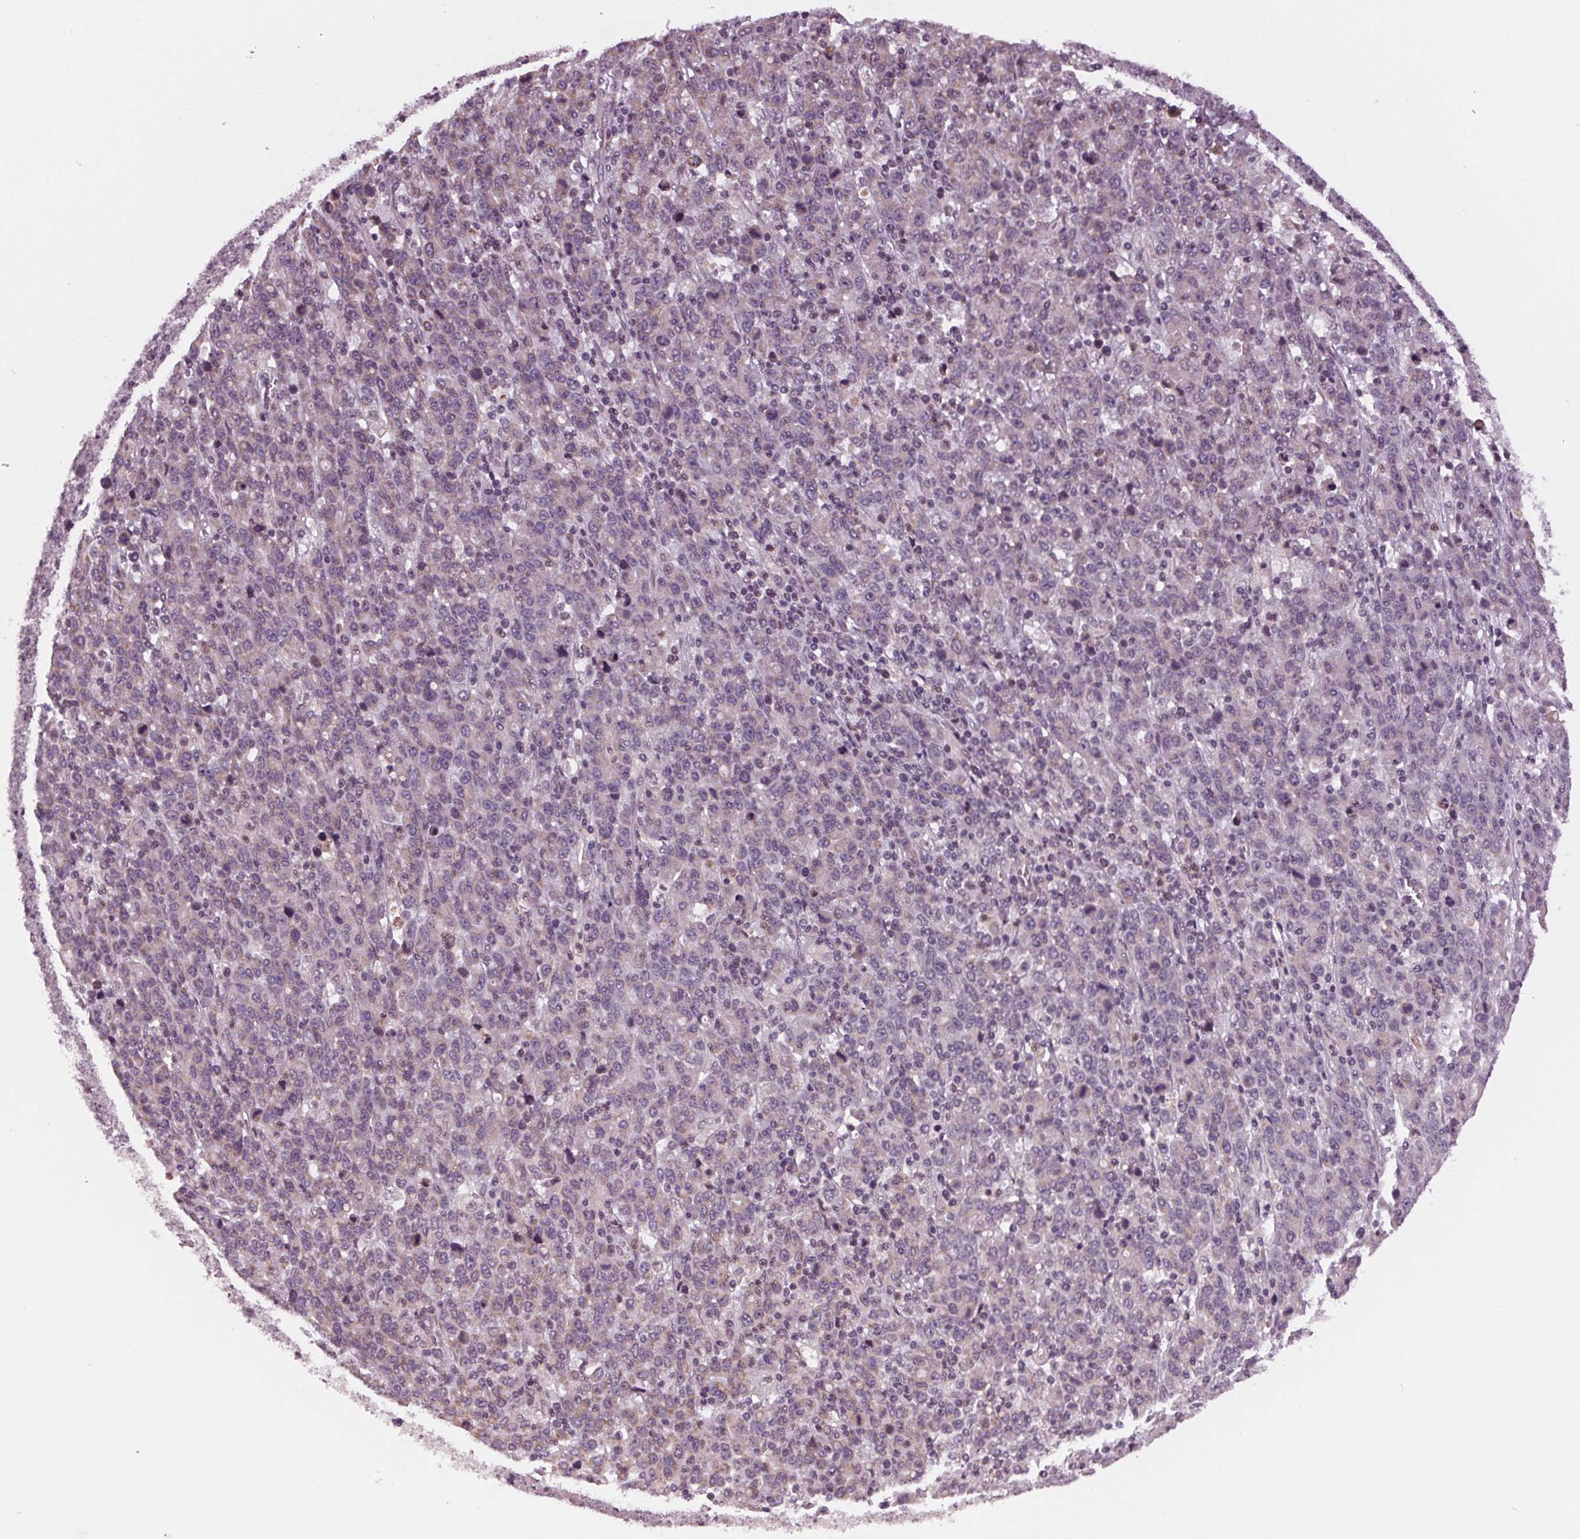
{"staining": {"intensity": "negative", "quantity": "none", "location": "none"}, "tissue": "stomach cancer", "cell_type": "Tumor cells", "image_type": "cancer", "snomed": [{"axis": "morphology", "description": "Adenocarcinoma, NOS"}, {"axis": "topography", "description": "Stomach, upper"}], "caption": "IHC image of neoplastic tissue: stomach adenocarcinoma stained with DAB demonstrates no significant protein staining in tumor cells. (Brightfield microscopy of DAB (3,3'-diaminobenzidine) immunohistochemistry (IHC) at high magnification).", "gene": "STAT3", "patient": {"sex": "male", "age": 69}}